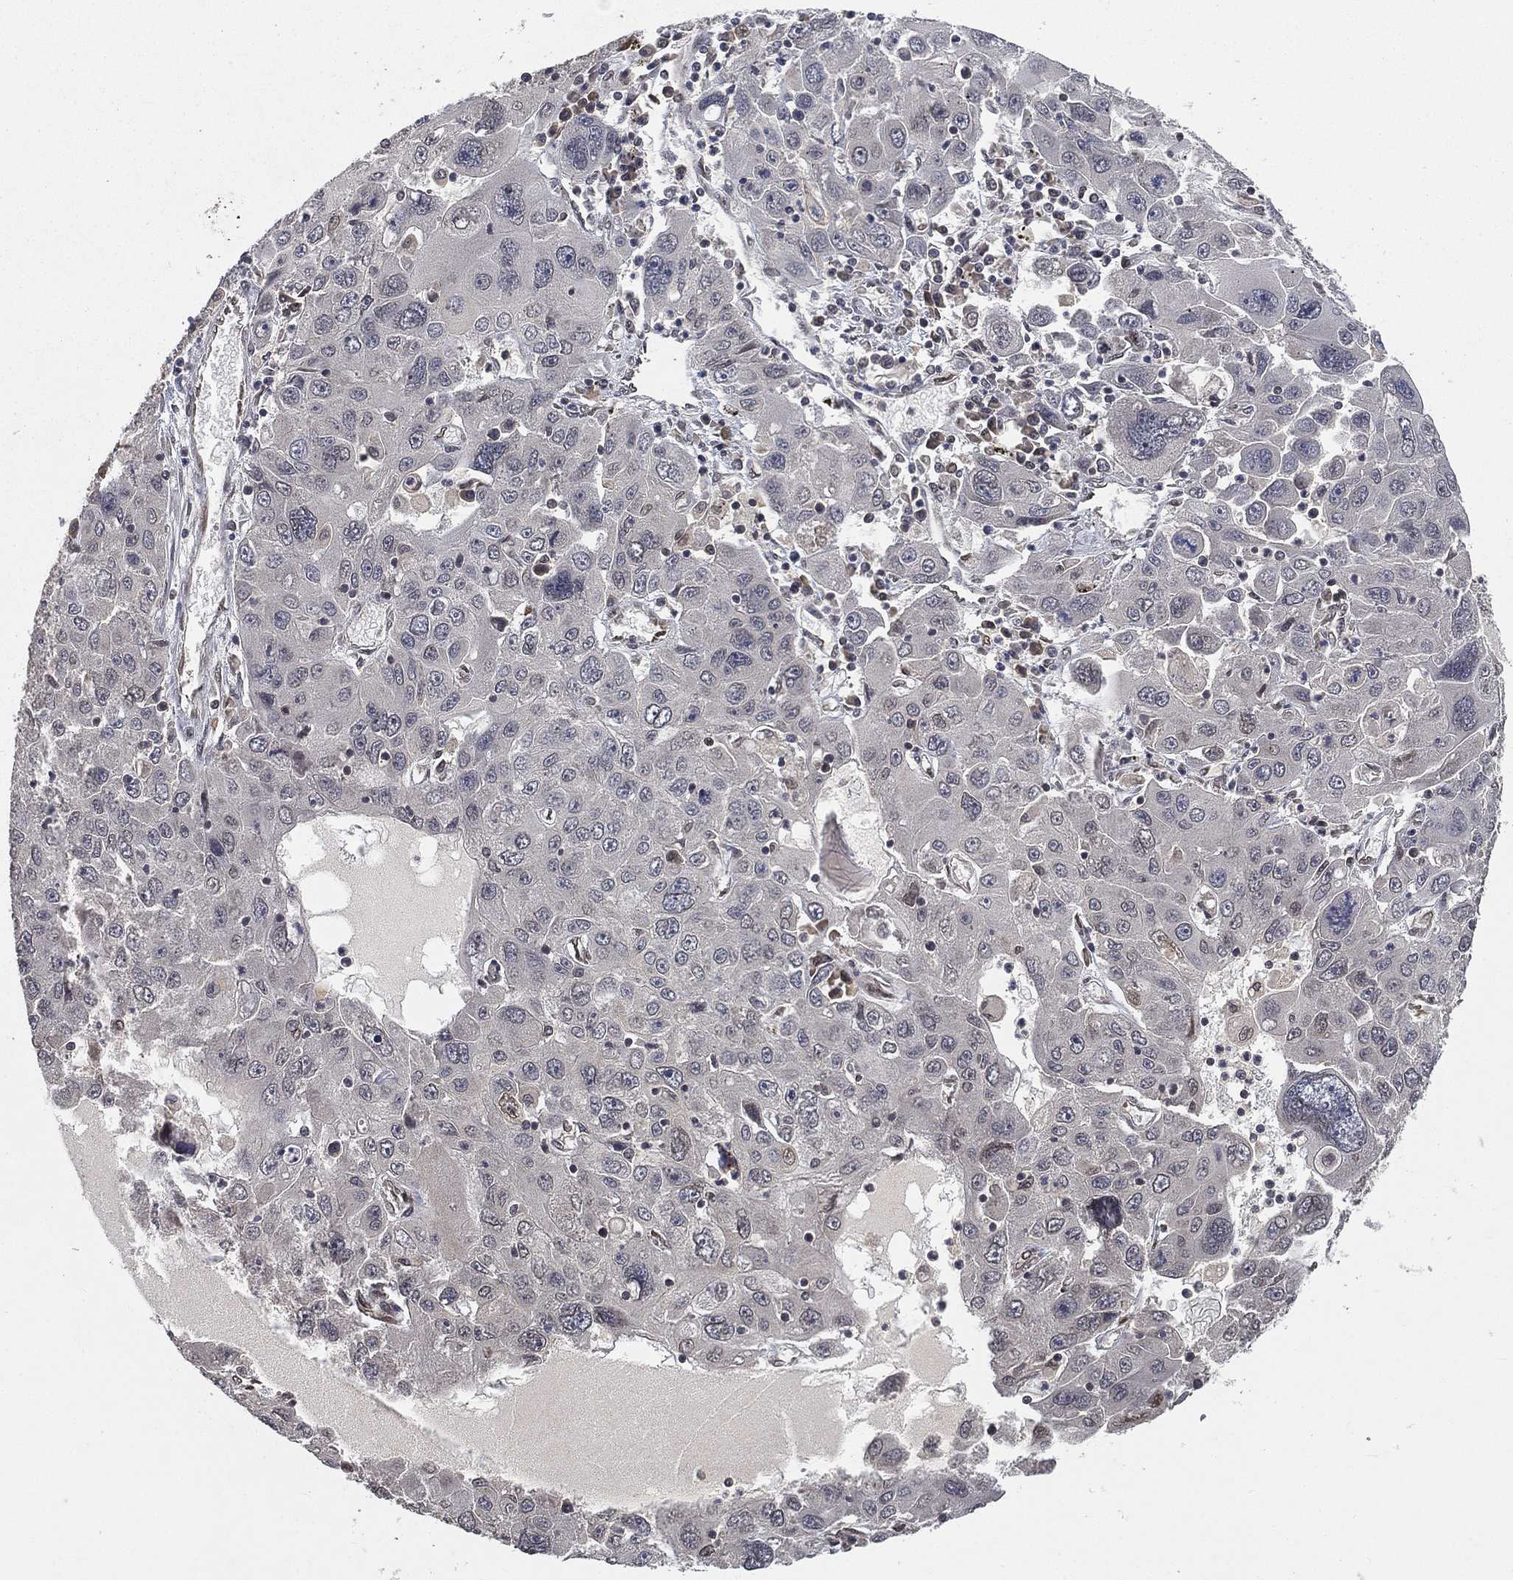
{"staining": {"intensity": "negative", "quantity": "none", "location": "none"}, "tissue": "stomach cancer", "cell_type": "Tumor cells", "image_type": "cancer", "snomed": [{"axis": "morphology", "description": "Adenocarcinoma, NOS"}, {"axis": "topography", "description": "Stomach"}], "caption": "Immunohistochemical staining of stomach cancer (adenocarcinoma) reveals no significant staining in tumor cells.", "gene": "UBA5", "patient": {"sex": "male", "age": 56}}